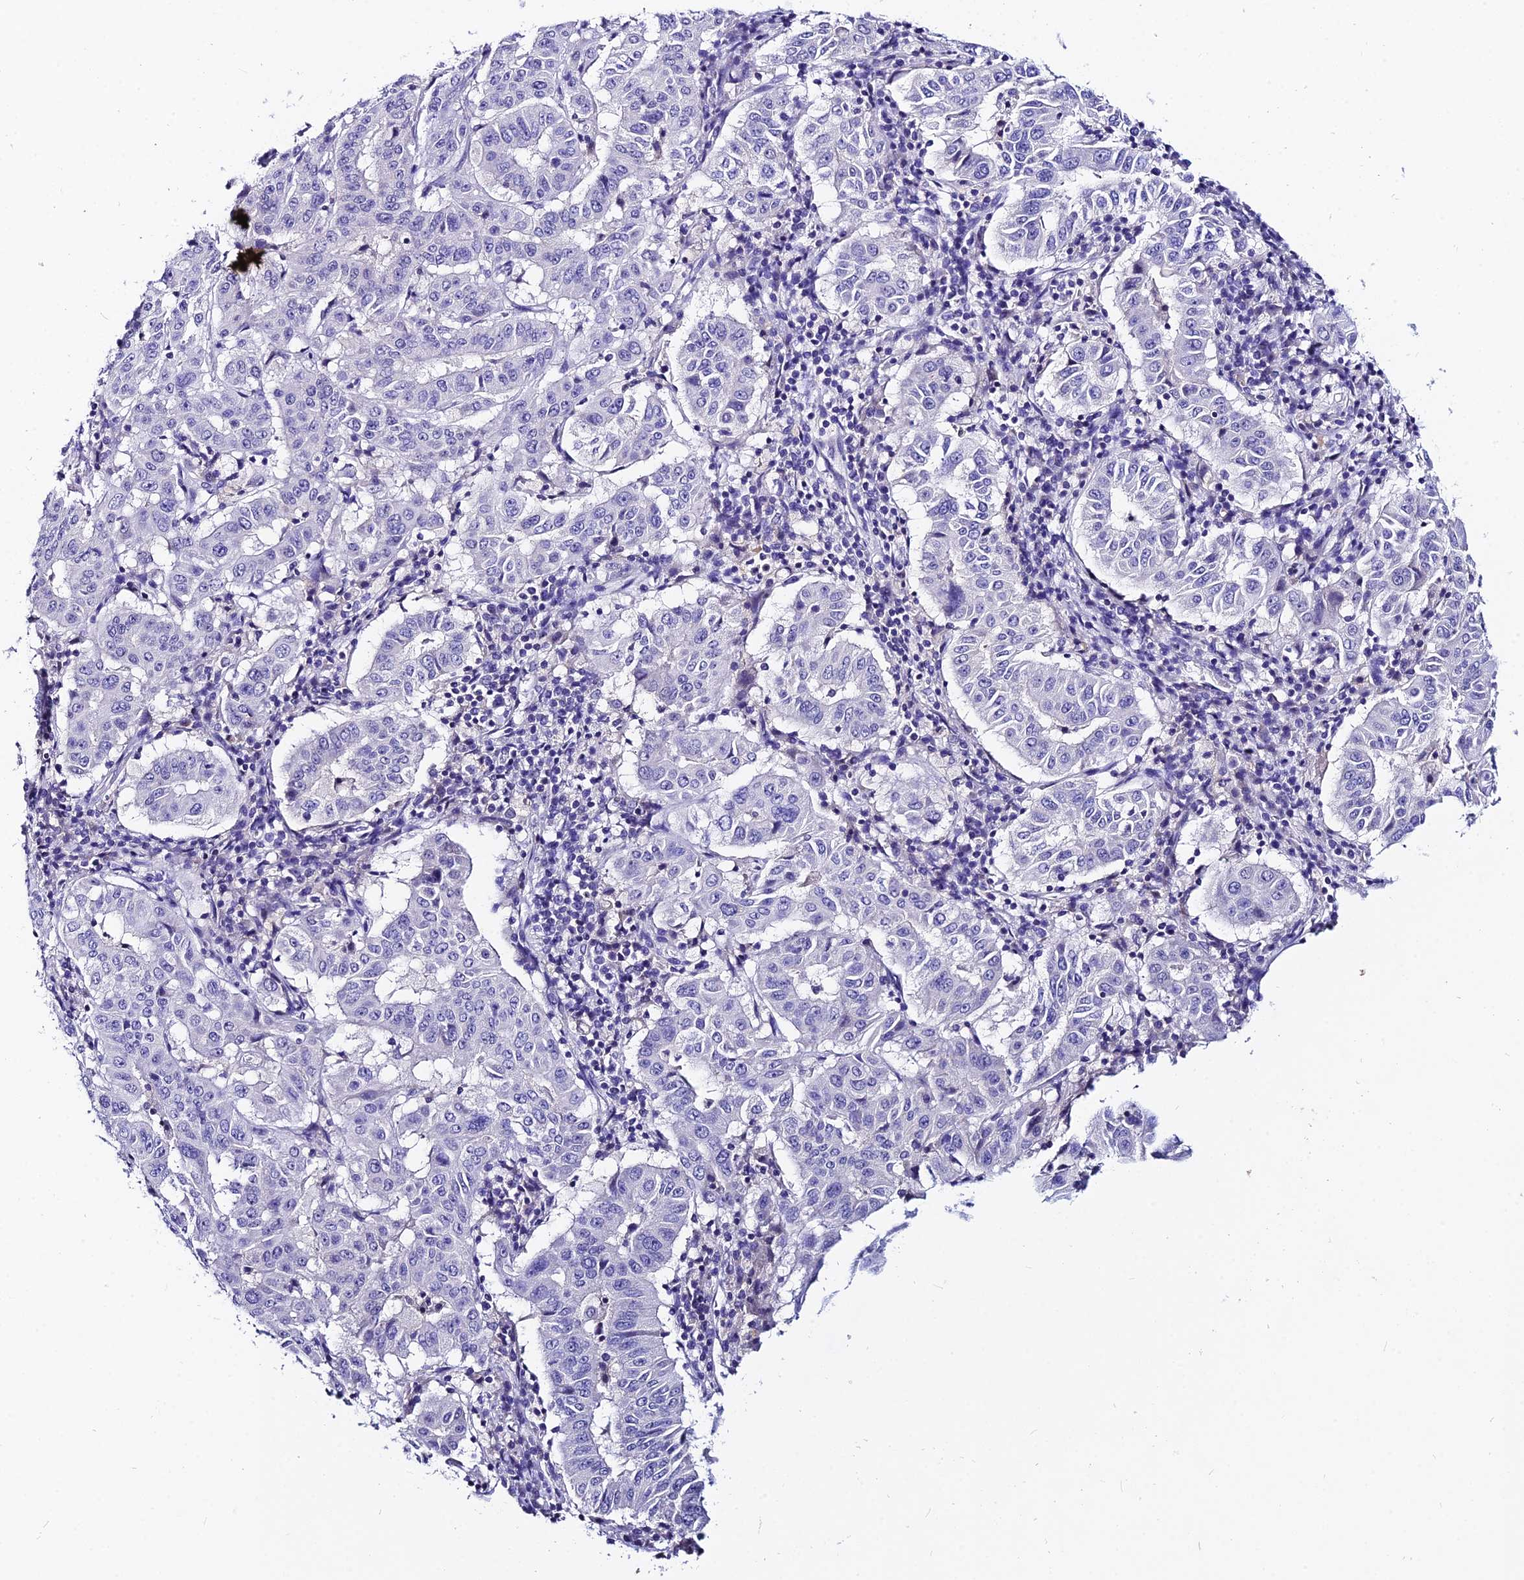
{"staining": {"intensity": "negative", "quantity": "none", "location": "none"}, "tissue": "pancreatic cancer", "cell_type": "Tumor cells", "image_type": "cancer", "snomed": [{"axis": "morphology", "description": "Adenocarcinoma, NOS"}, {"axis": "topography", "description": "Pancreas"}], "caption": "Immunohistochemical staining of pancreatic cancer exhibits no significant expression in tumor cells.", "gene": "LGALS7", "patient": {"sex": "male", "age": 63}}